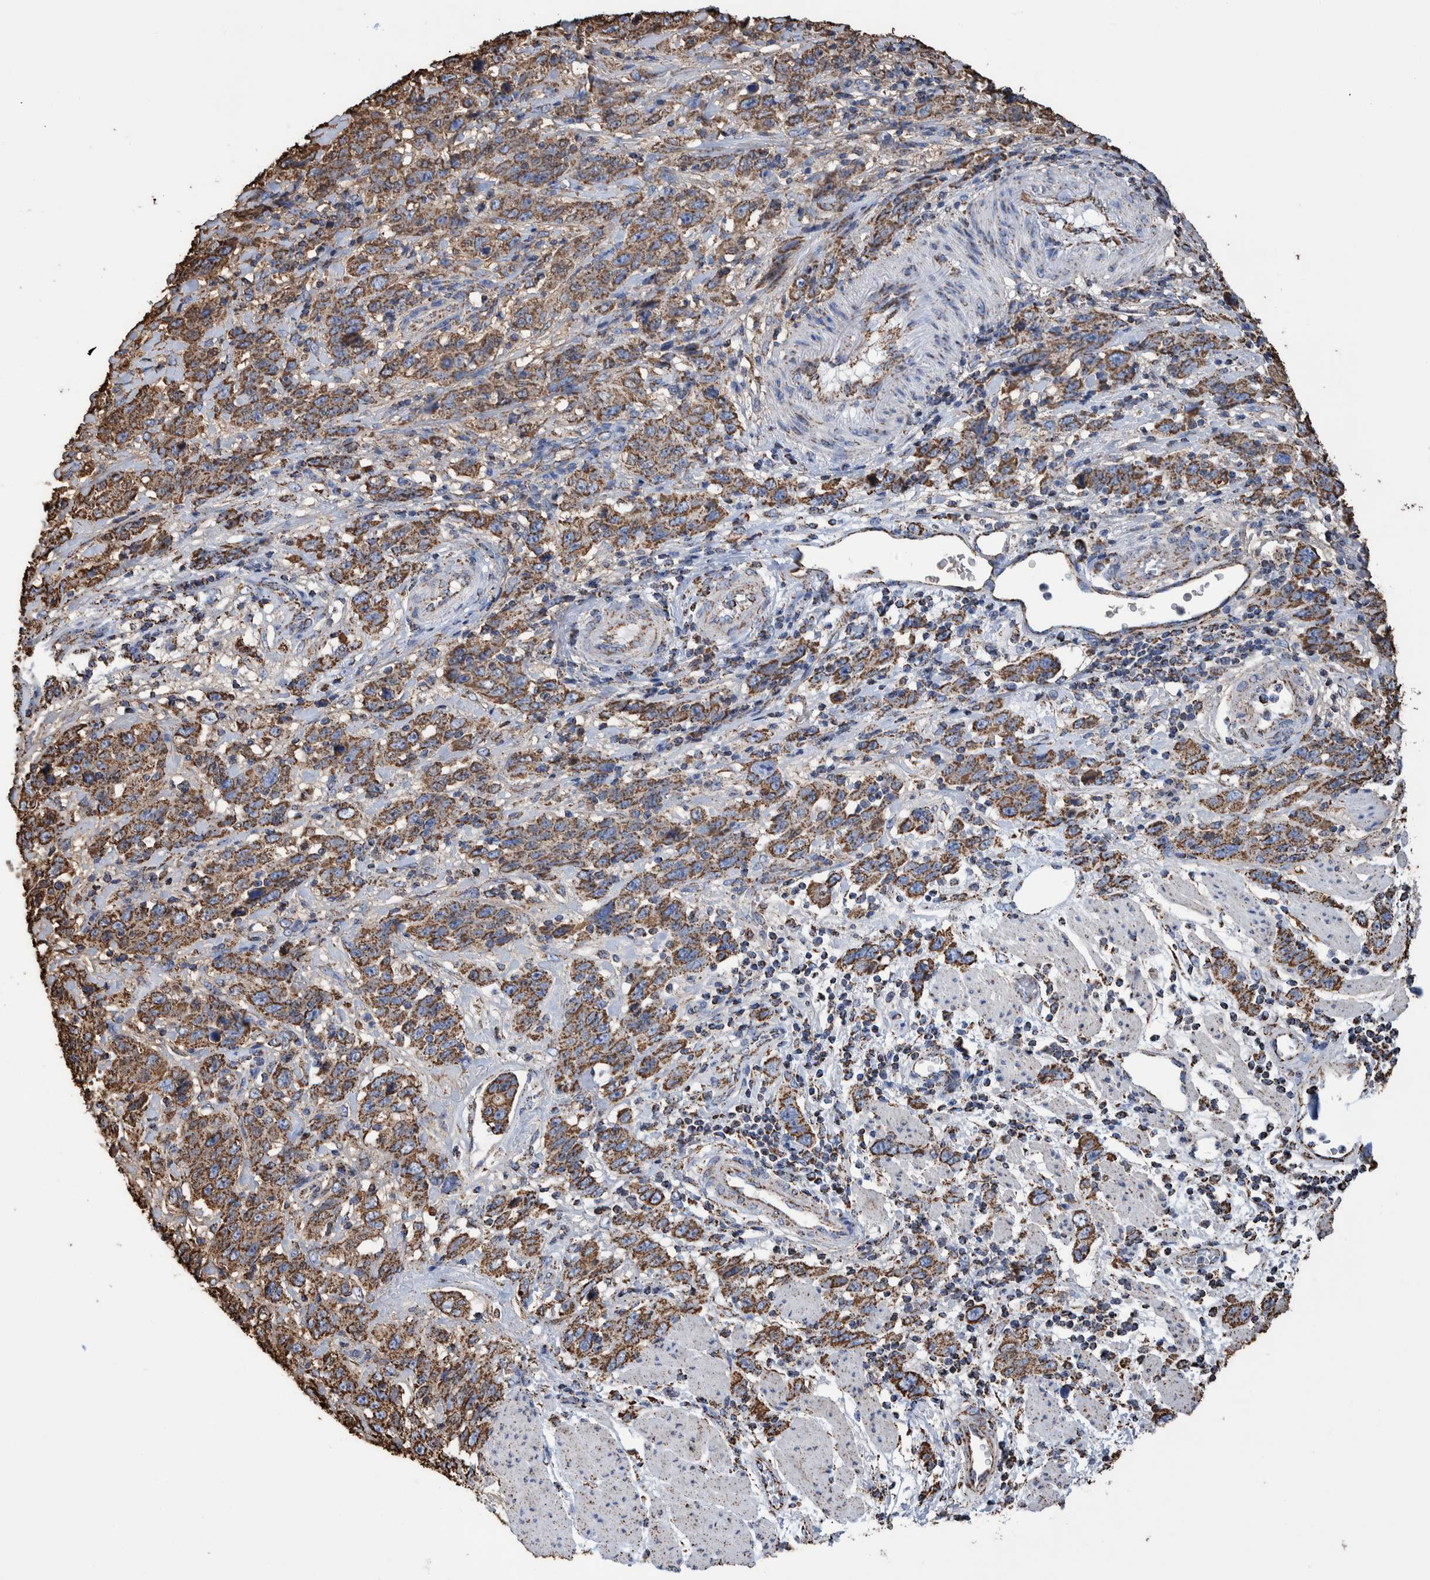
{"staining": {"intensity": "strong", "quantity": ">75%", "location": "cytoplasmic/membranous"}, "tissue": "stomach cancer", "cell_type": "Tumor cells", "image_type": "cancer", "snomed": [{"axis": "morphology", "description": "Adenocarcinoma, NOS"}, {"axis": "topography", "description": "Stomach"}], "caption": "Protein positivity by immunohistochemistry (IHC) shows strong cytoplasmic/membranous expression in approximately >75% of tumor cells in stomach adenocarcinoma.", "gene": "VPS26C", "patient": {"sex": "male", "age": 48}}